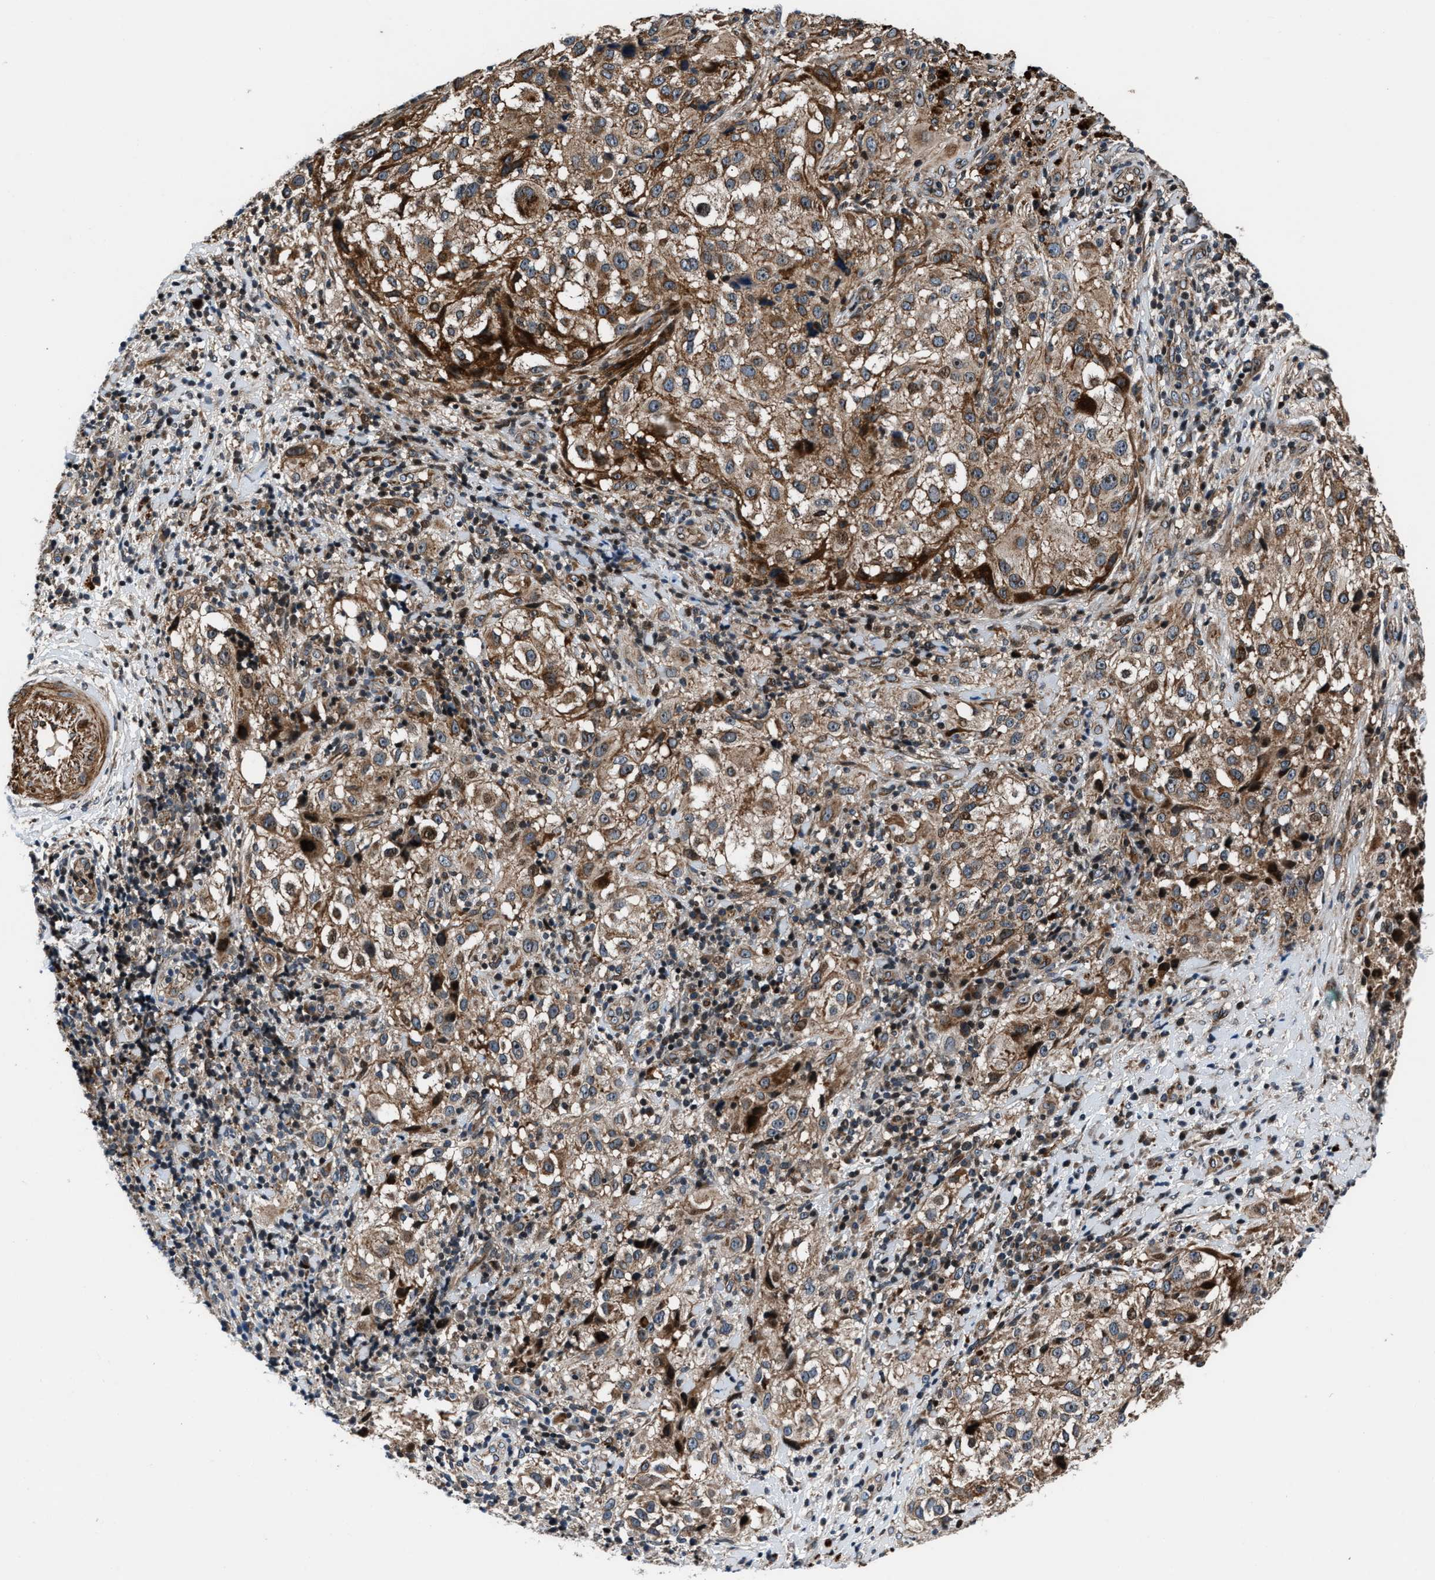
{"staining": {"intensity": "moderate", "quantity": ">75%", "location": "cytoplasmic/membranous"}, "tissue": "melanoma", "cell_type": "Tumor cells", "image_type": "cancer", "snomed": [{"axis": "morphology", "description": "Necrosis, NOS"}, {"axis": "morphology", "description": "Malignant melanoma, NOS"}, {"axis": "topography", "description": "Skin"}], "caption": "Human malignant melanoma stained with a brown dye reveals moderate cytoplasmic/membranous positive positivity in approximately >75% of tumor cells.", "gene": "DYNC2I1", "patient": {"sex": "female", "age": 87}}